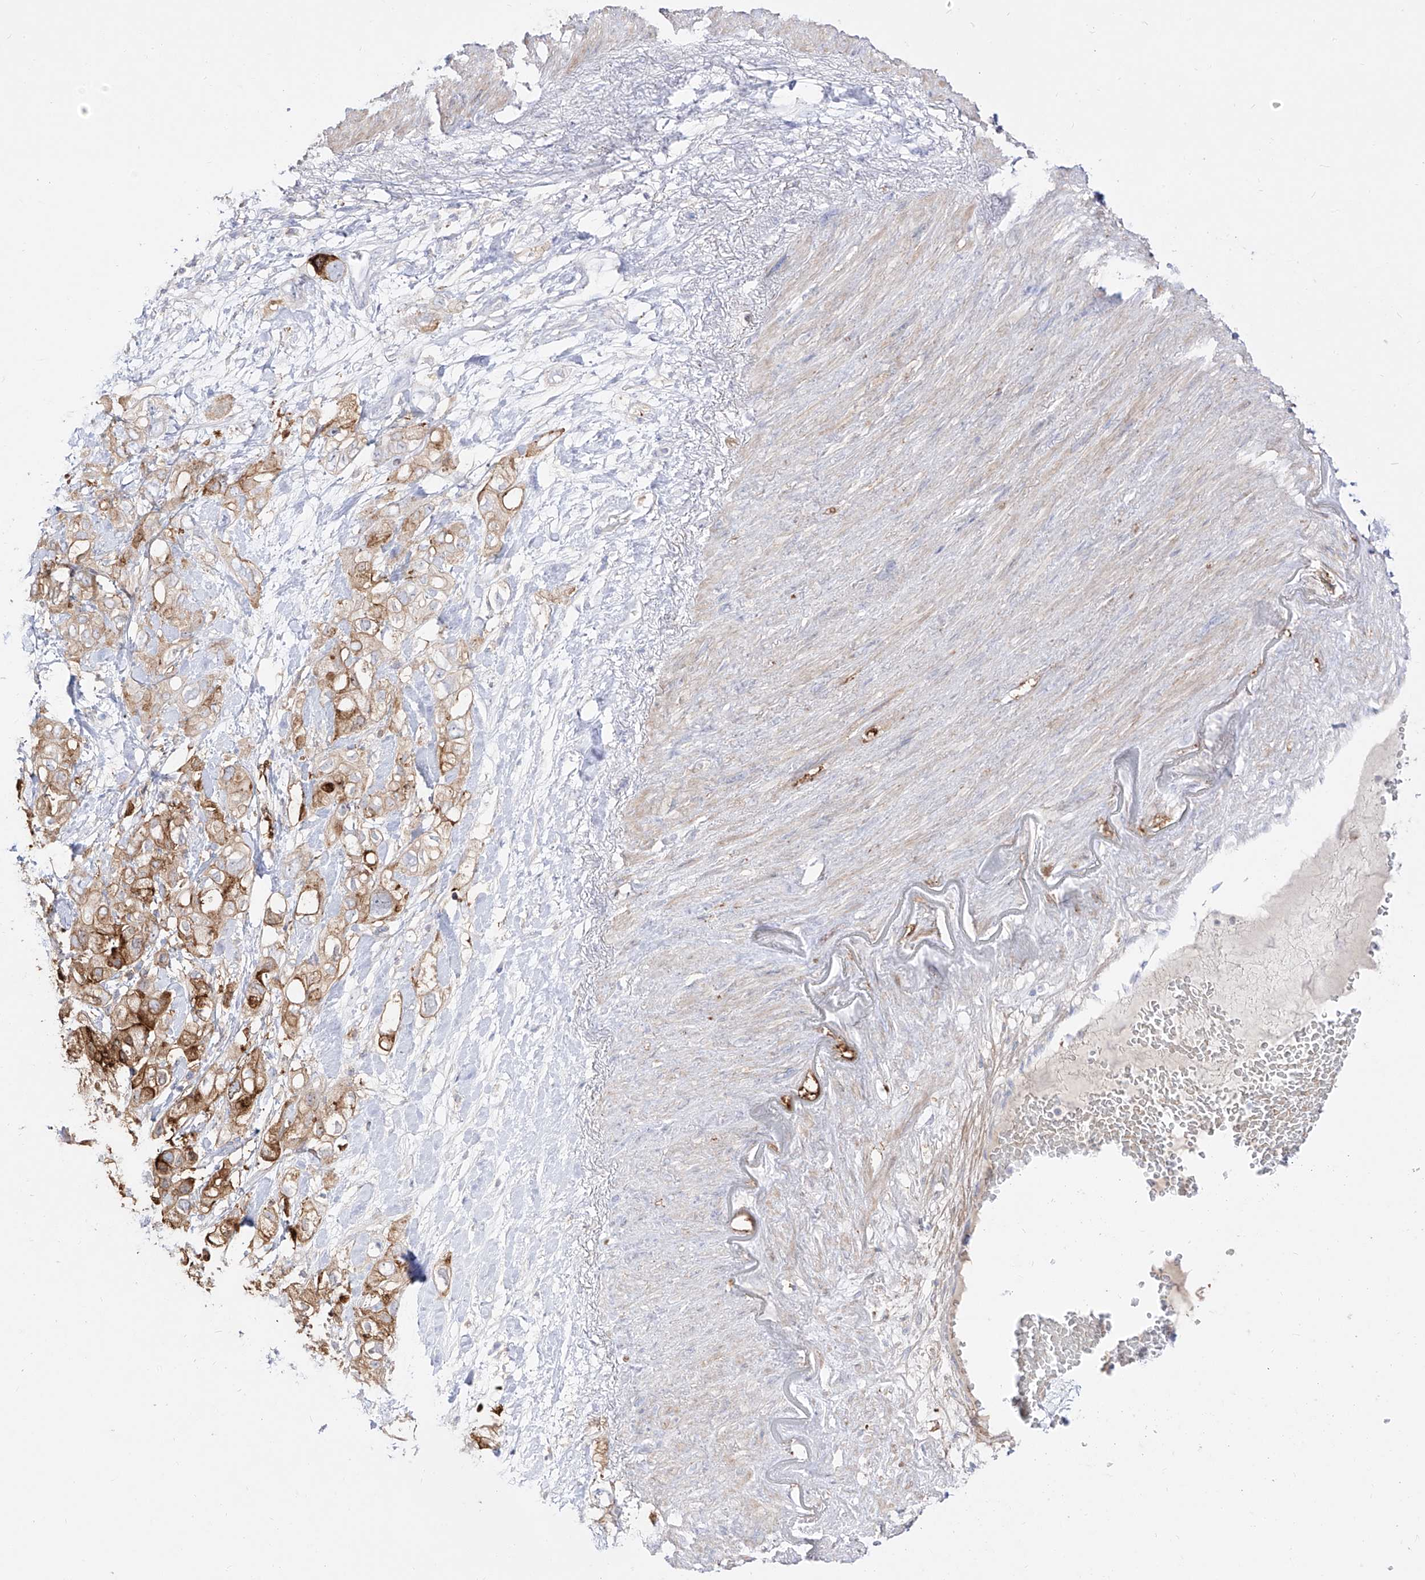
{"staining": {"intensity": "moderate", "quantity": ">75%", "location": "cytoplasmic/membranous"}, "tissue": "pancreatic cancer", "cell_type": "Tumor cells", "image_type": "cancer", "snomed": [{"axis": "morphology", "description": "Adenocarcinoma, NOS"}, {"axis": "topography", "description": "Pancreas"}], "caption": "Tumor cells display medium levels of moderate cytoplasmic/membranous expression in approximately >75% of cells in pancreatic cancer (adenocarcinoma). (Stains: DAB in brown, nuclei in blue, Microscopy: brightfield microscopy at high magnification).", "gene": "ZGRF1", "patient": {"sex": "female", "age": 56}}